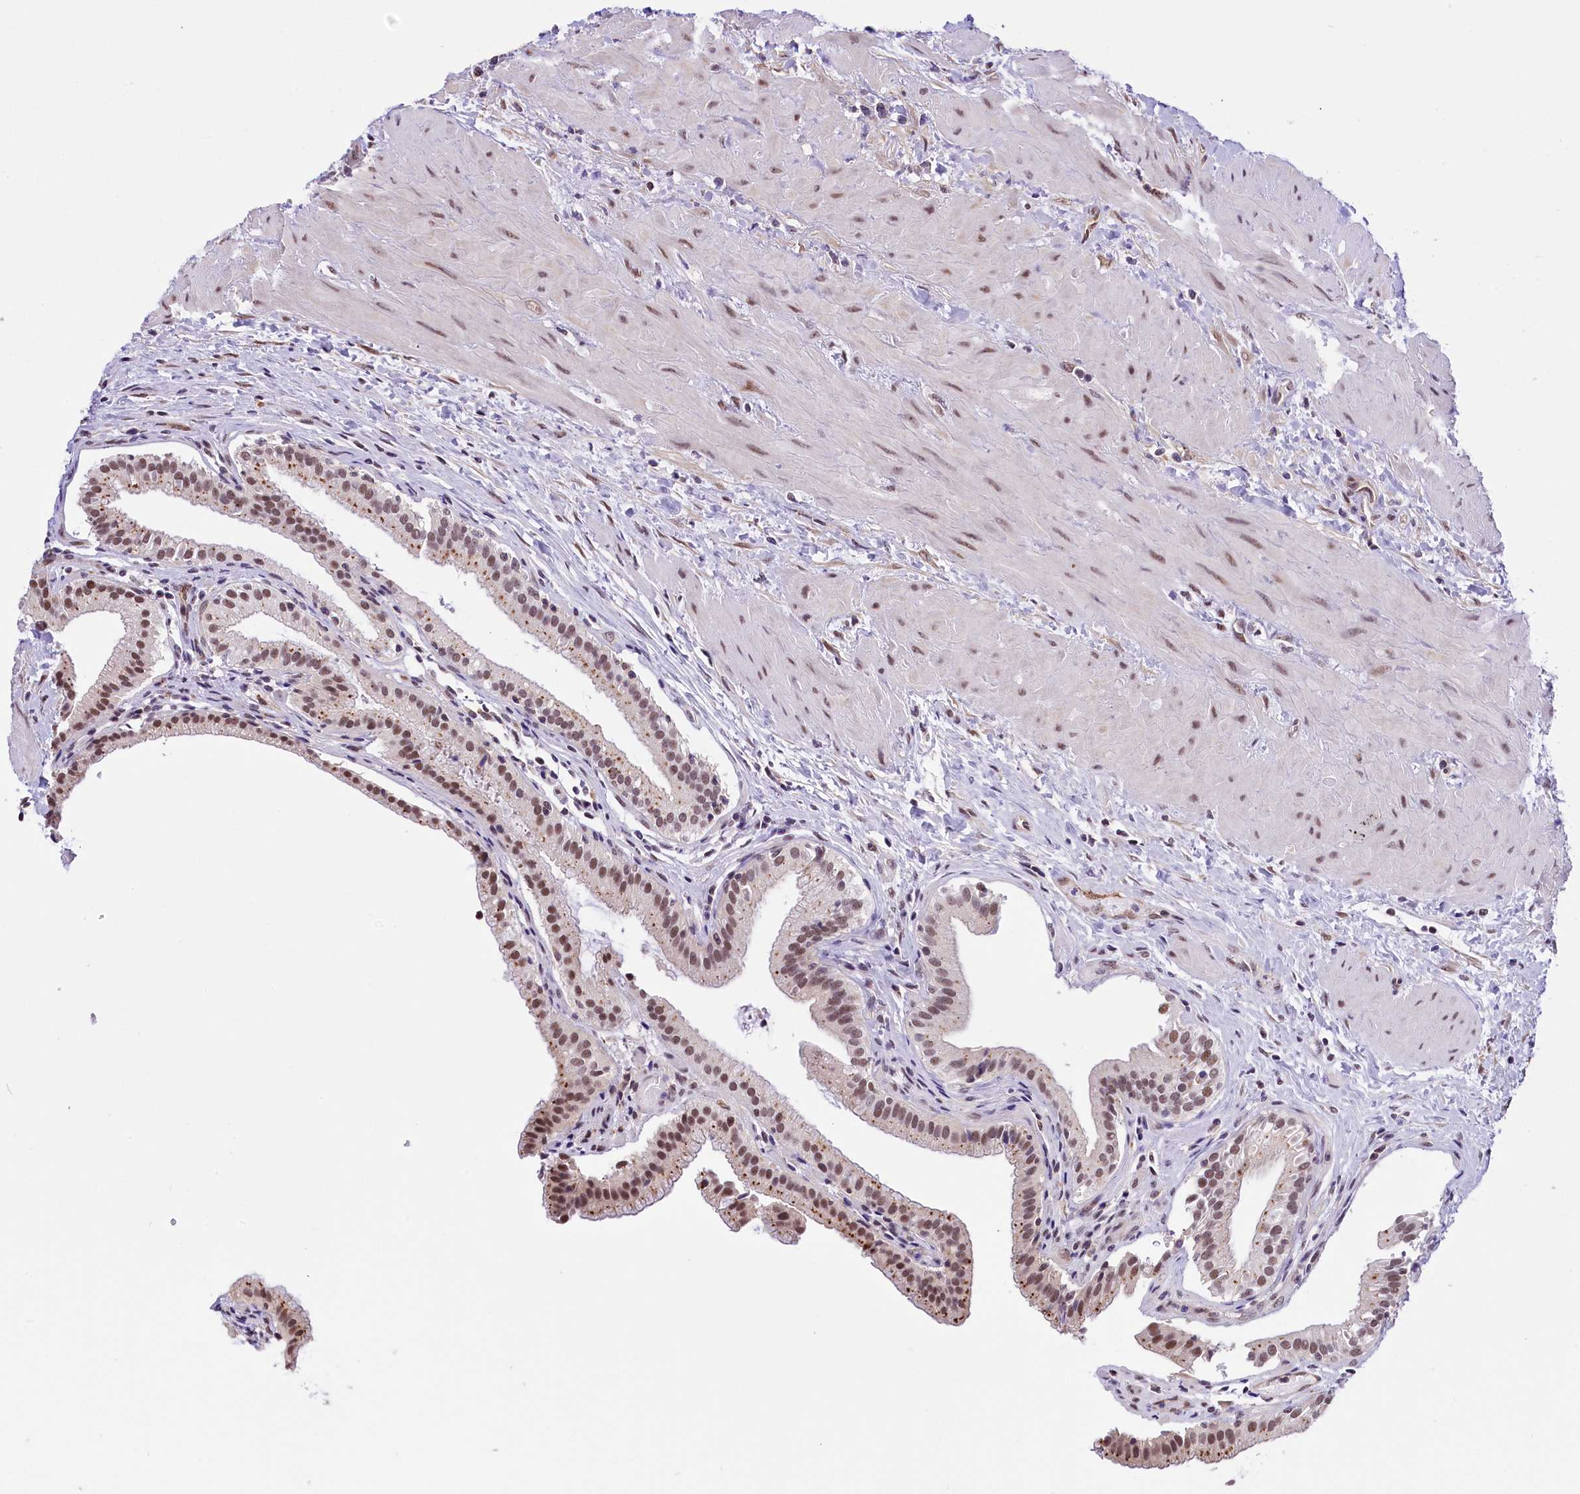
{"staining": {"intensity": "weak", "quantity": "25%-75%", "location": "cytoplasmic/membranous,nuclear"}, "tissue": "gallbladder", "cell_type": "Glandular cells", "image_type": "normal", "snomed": [{"axis": "morphology", "description": "Normal tissue, NOS"}, {"axis": "topography", "description": "Gallbladder"}], "caption": "This photomicrograph demonstrates IHC staining of benign gallbladder, with low weak cytoplasmic/membranous,nuclear staining in about 25%-75% of glandular cells.", "gene": "MRPL54", "patient": {"sex": "male", "age": 24}}